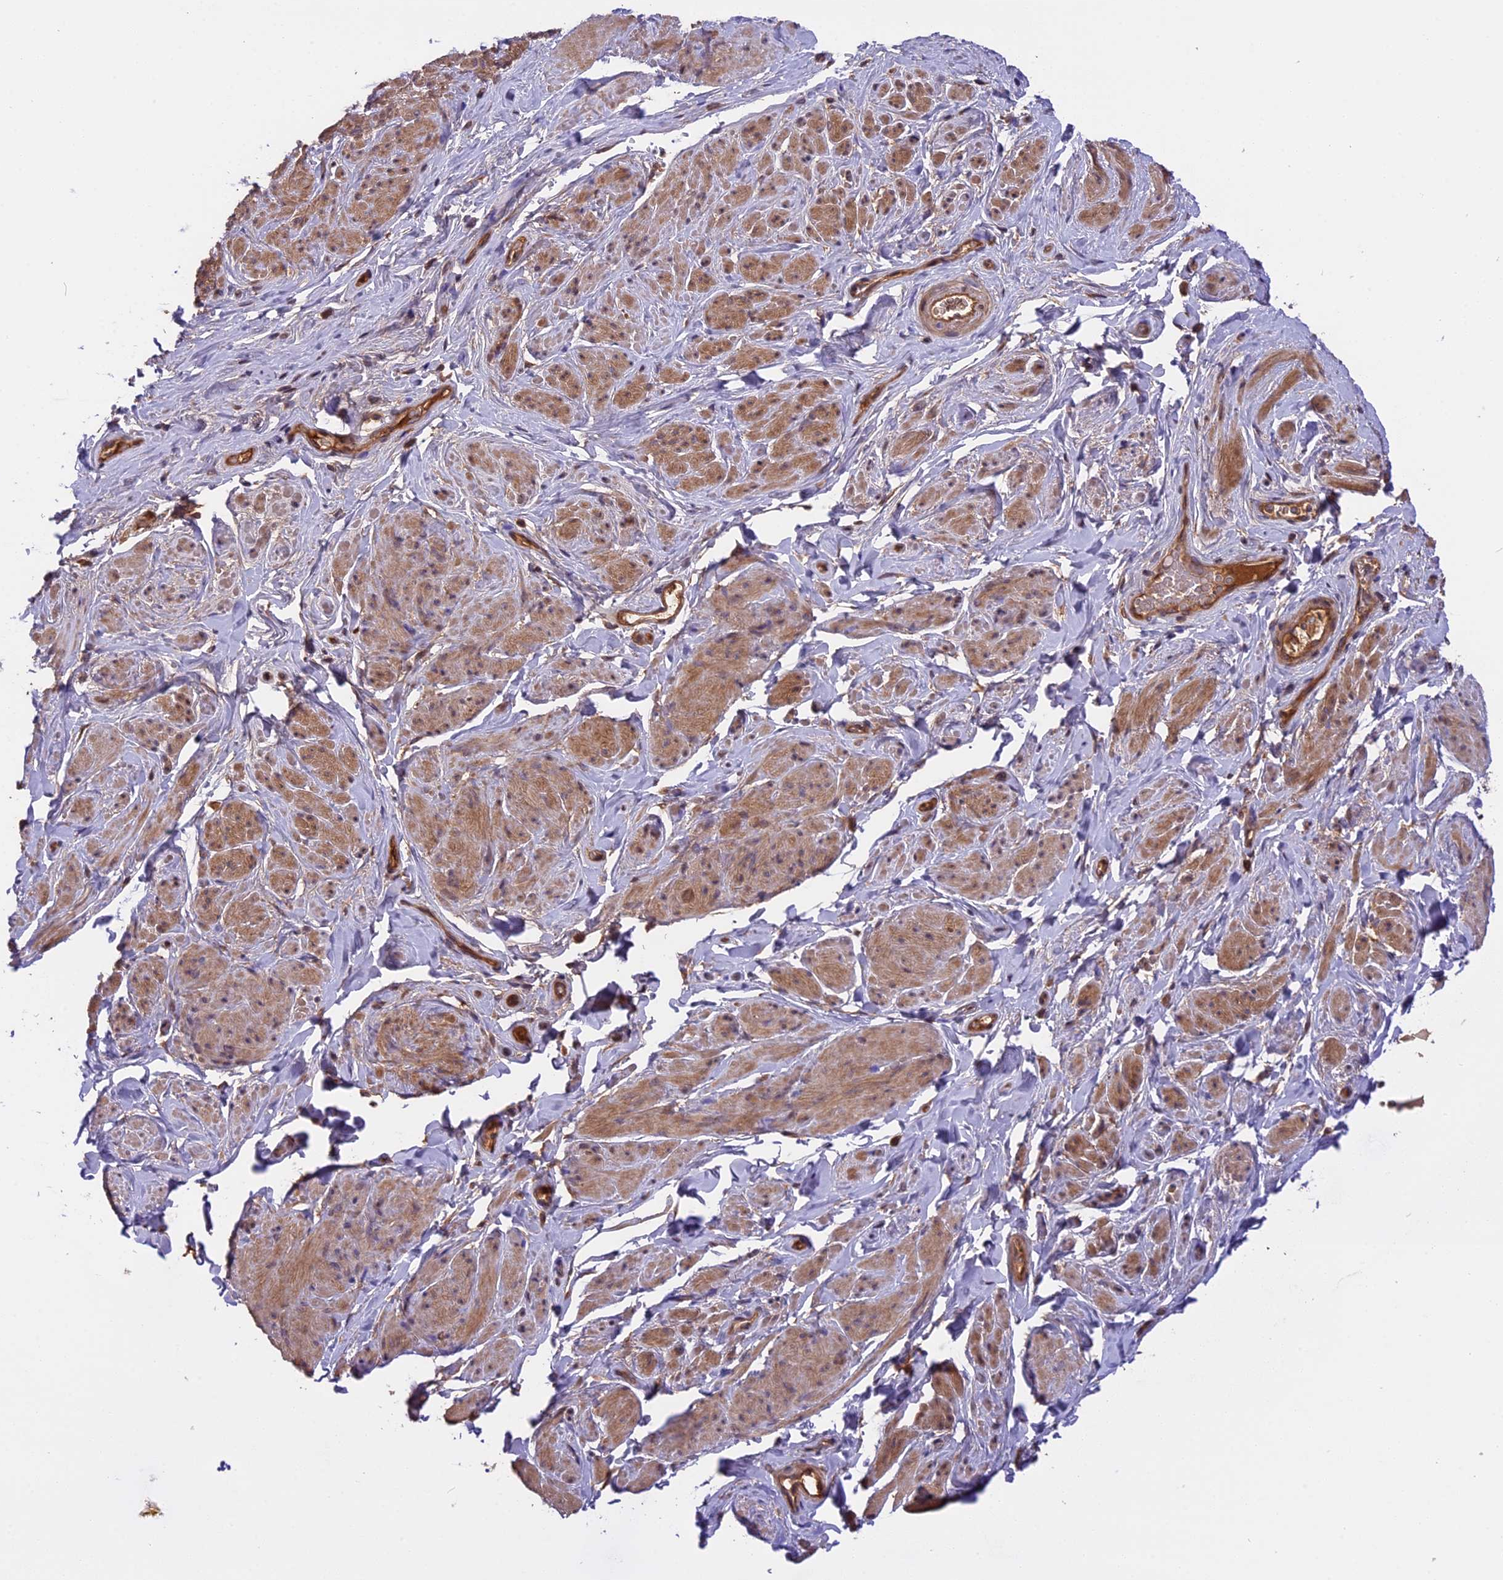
{"staining": {"intensity": "moderate", "quantity": ">75%", "location": "cytoplasmic/membranous"}, "tissue": "smooth muscle", "cell_type": "Smooth muscle cells", "image_type": "normal", "snomed": [{"axis": "morphology", "description": "Normal tissue, NOS"}, {"axis": "topography", "description": "Smooth muscle"}, {"axis": "topography", "description": "Peripheral nerve tissue"}], "caption": "Protein analysis of unremarkable smooth muscle reveals moderate cytoplasmic/membranous expression in approximately >75% of smooth muscle cells. Ihc stains the protein of interest in brown and the nuclei are stained blue.", "gene": "SETD6", "patient": {"sex": "male", "age": 69}}